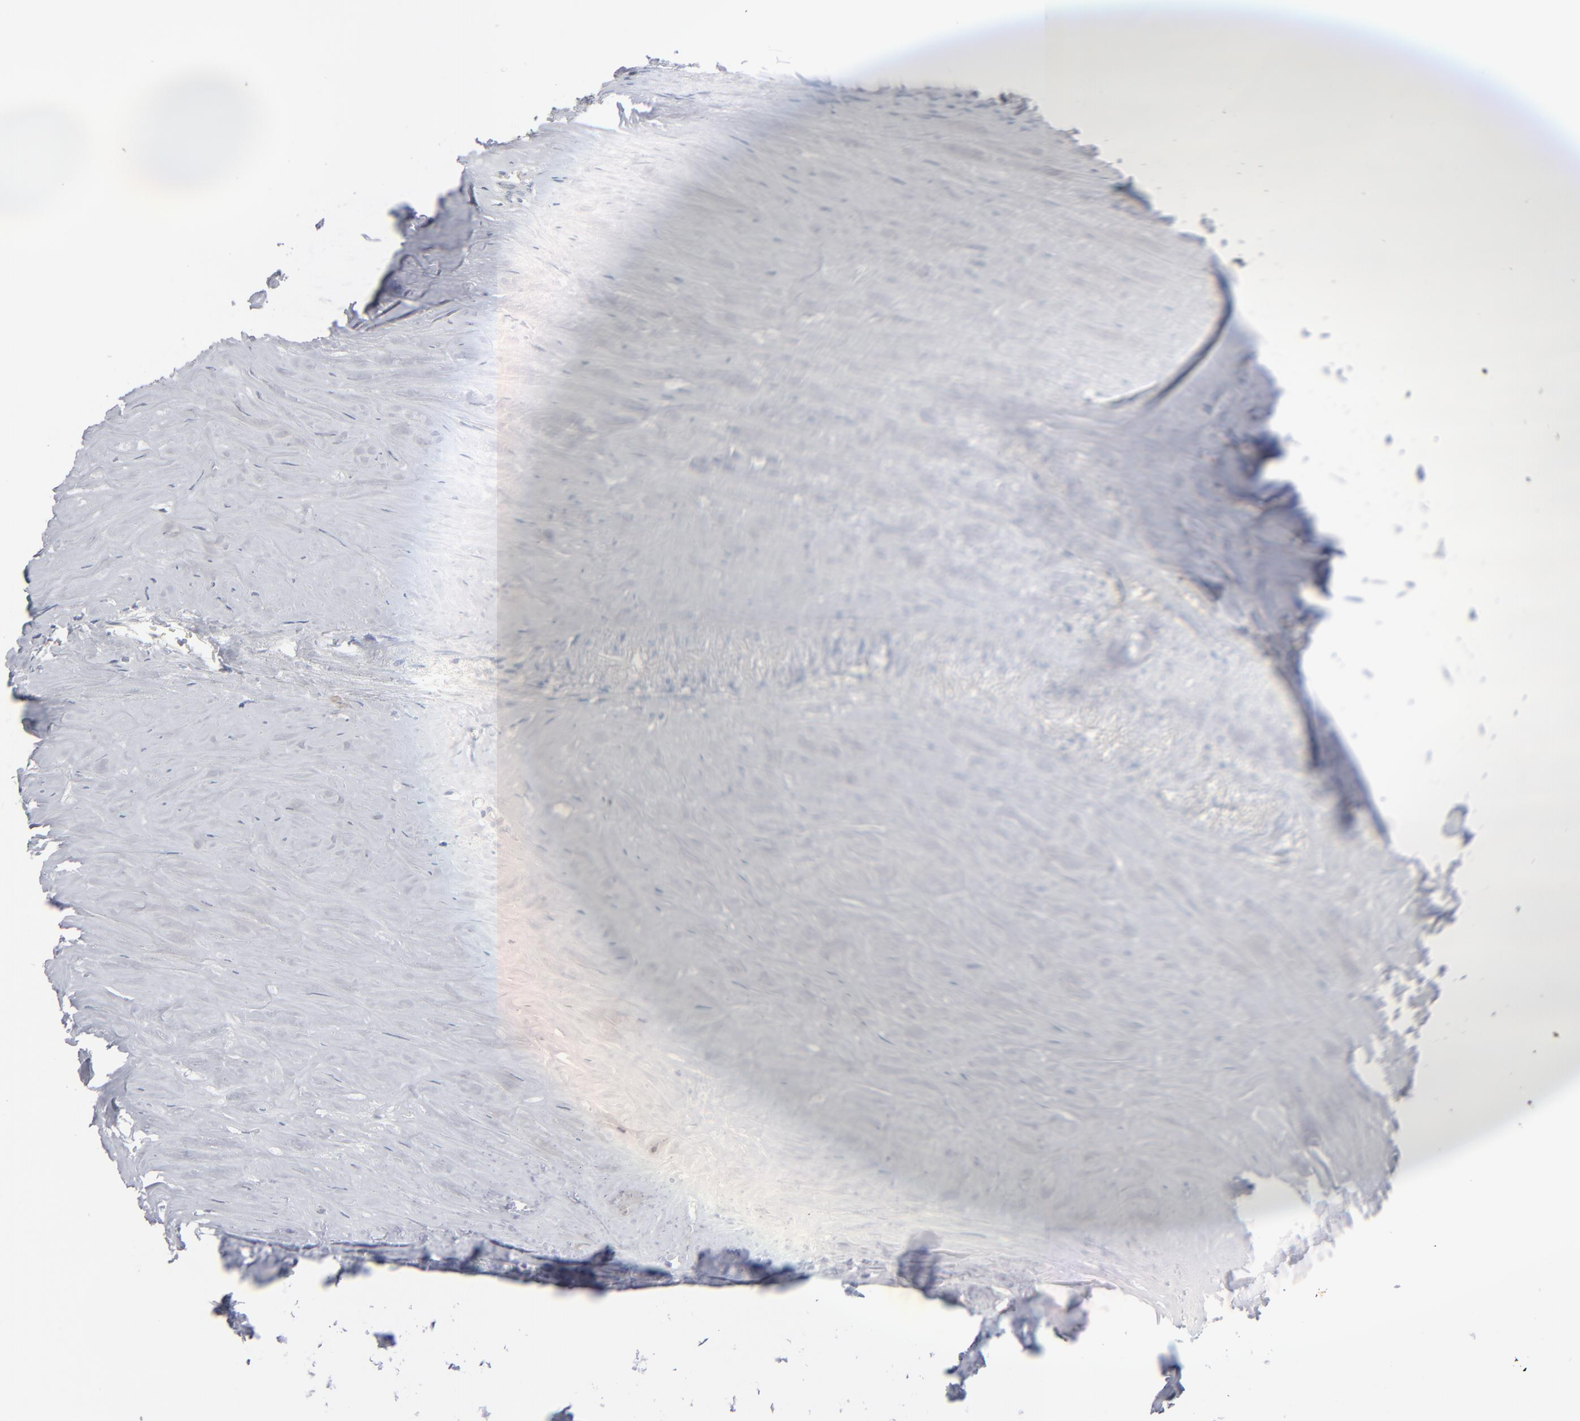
{"staining": {"intensity": "weak", "quantity": ">75%", "location": "cytoplasmic/membranous"}, "tissue": "carcinoid", "cell_type": "Tumor cells", "image_type": "cancer", "snomed": [{"axis": "morphology", "description": "Carcinoid, malignant, NOS"}, {"axis": "topography", "description": "Small intestine"}], "caption": "Tumor cells exhibit low levels of weak cytoplasmic/membranous expression in approximately >75% of cells in carcinoid.", "gene": "POF1B", "patient": {"sex": "male", "age": 63}}